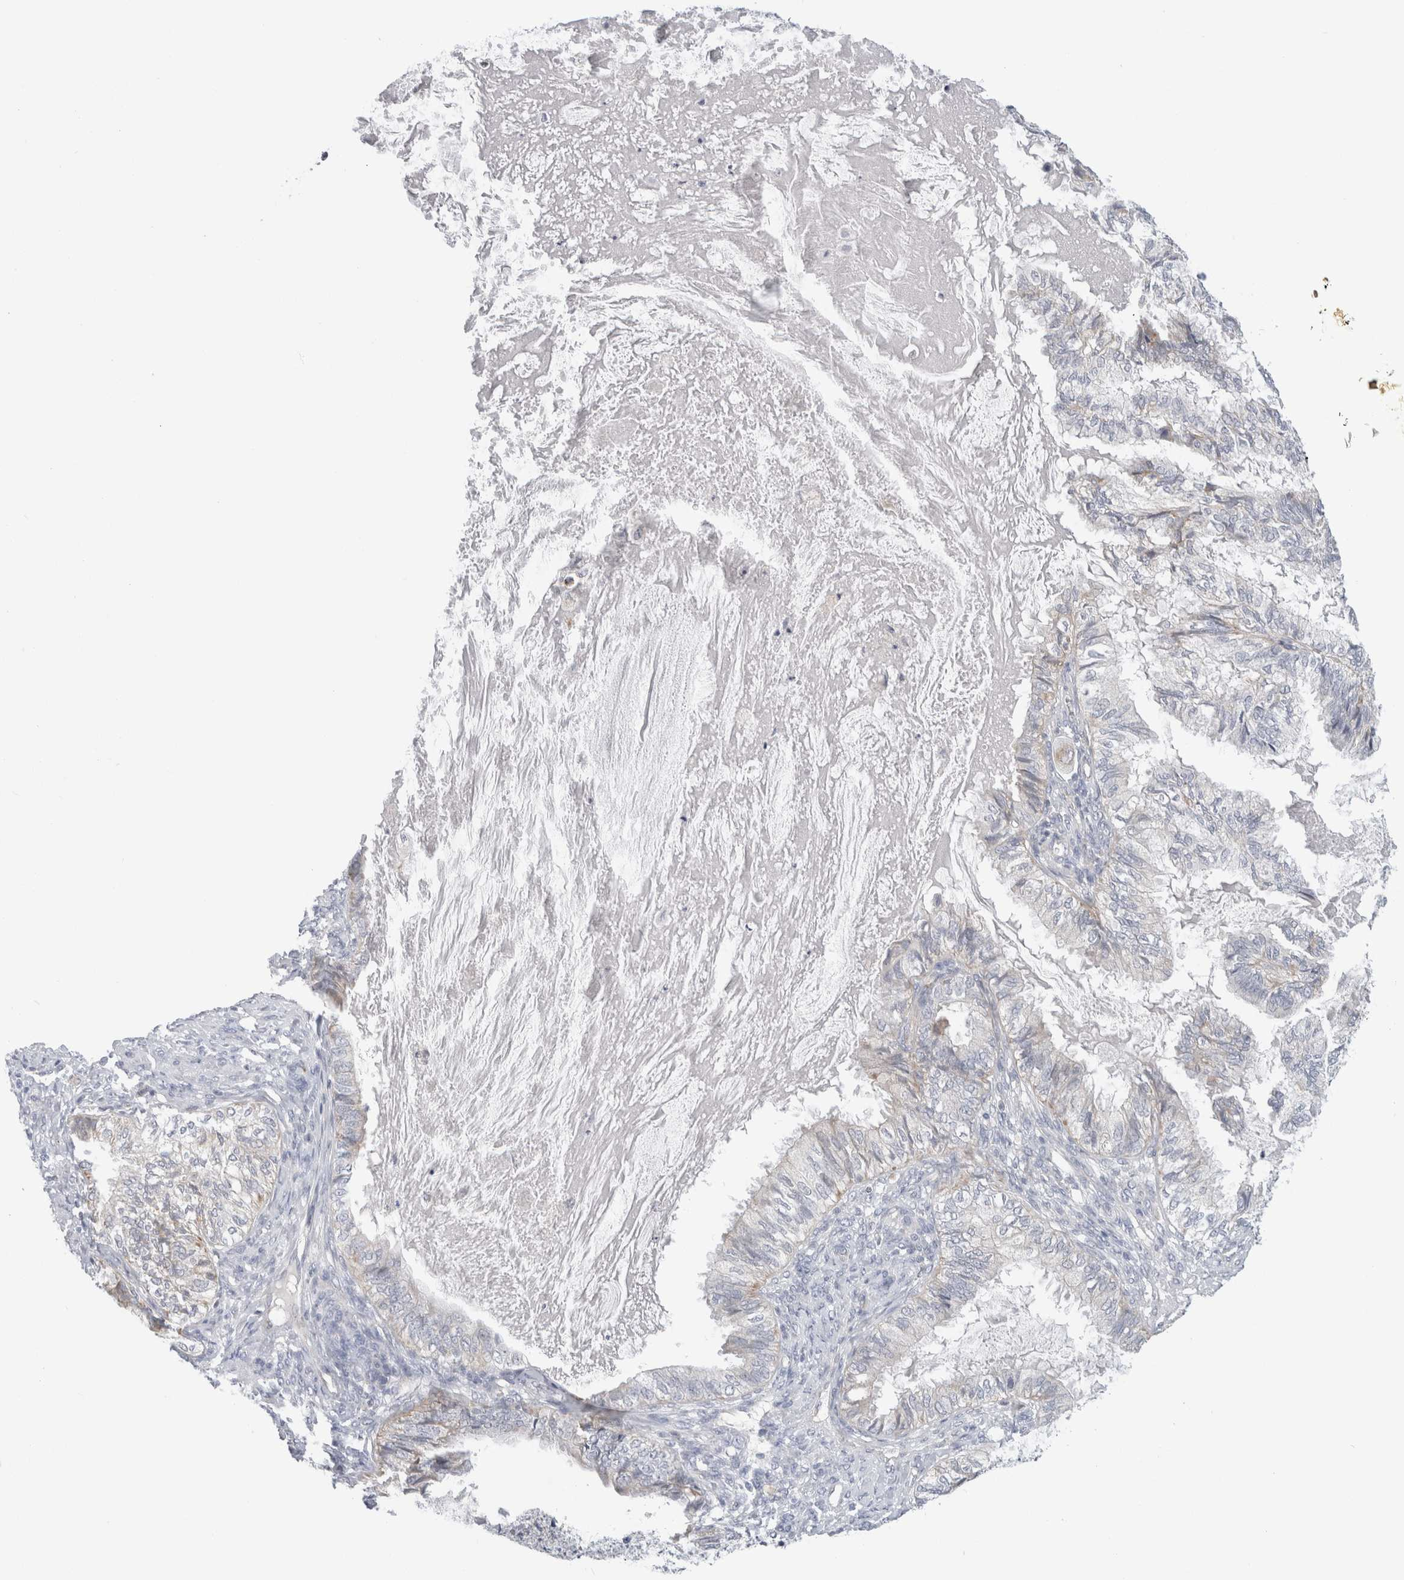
{"staining": {"intensity": "weak", "quantity": "<25%", "location": "cytoplasmic/membranous"}, "tissue": "cervical cancer", "cell_type": "Tumor cells", "image_type": "cancer", "snomed": [{"axis": "morphology", "description": "Normal tissue, NOS"}, {"axis": "morphology", "description": "Adenocarcinoma, NOS"}, {"axis": "topography", "description": "Cervix"}, {"axis": "topography", "description": "Endometrium"}], "caption": "High power microscopy histopathology image of an immunohistochemistry (IHC) photomicrograph of cervical adenocarcinoma, revealing no significant expression in tumor cells. The staining was performed using DAB to visualize the protein expression in brown, while the nuclei were stained in blue with hematoxylin (Magnification: 20x).", "gene": "FAHD1", "patient": {"sex": "female", "age": 86}}